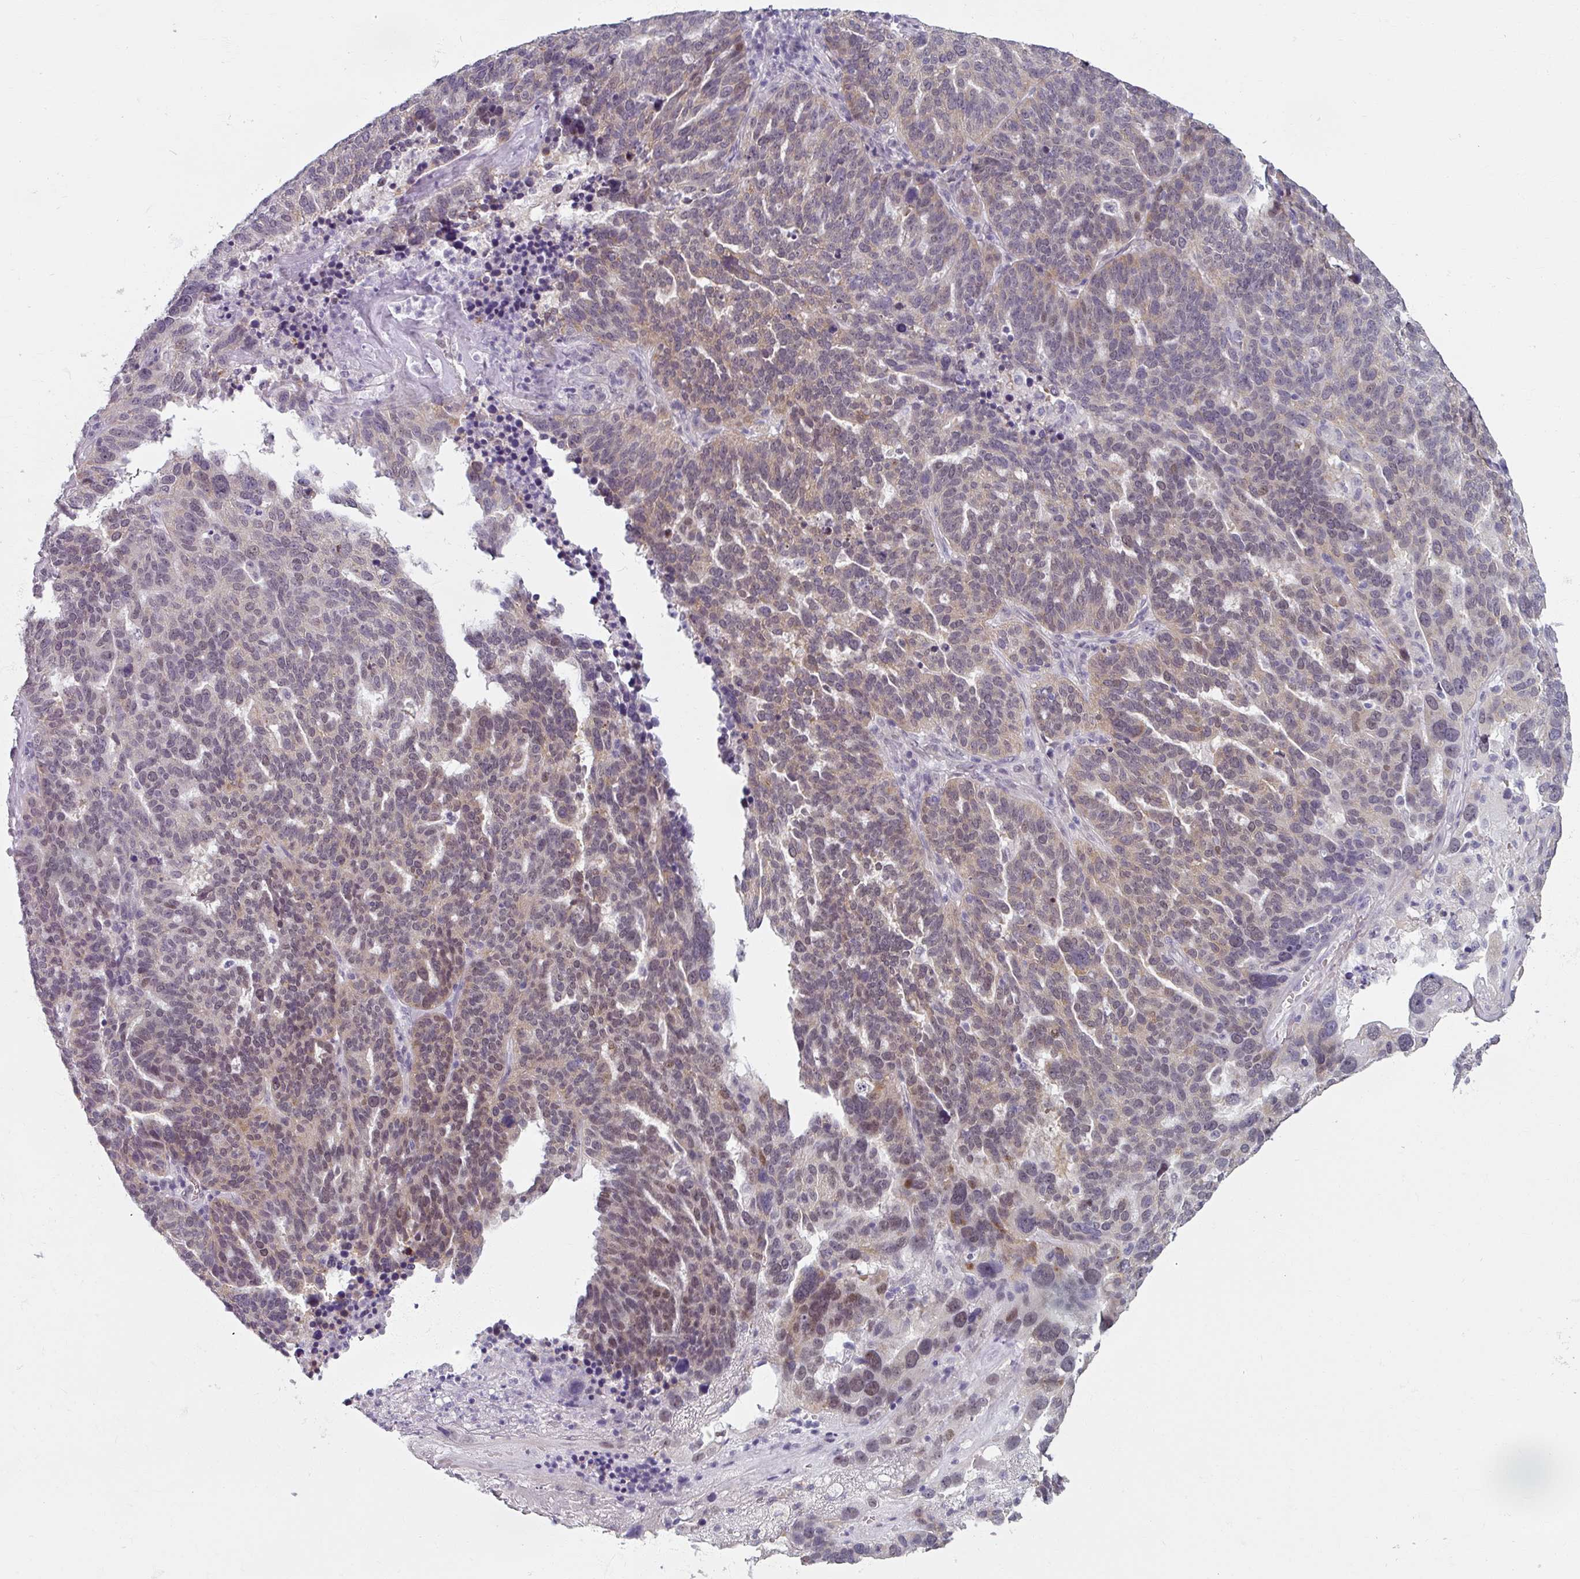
{"staining": {"intensity": "moderate", "quantity": "25%-75%", "location": "cytoplasmic/membranous,nuclear"}, "tissue": "ovarian cancer", "cell_type": "Tumor cells", "image_type": "cancer", "snomed": [{"axis": "morphology", "description": "Cystadenocarcinoma, serous, NOS"}, {"axis": "topography", "description": "Ovary"}], "caption": "This is an image of immunohistochemistry (IHC) staining of ovarian cancer (serous cystadenocarcinoma), which shows moderate staining in the cytoplasmic/membranous and nuclear of tumor cells.", "gene": "RIPOR3", "patient": {"sex": "female", "age": 59}}